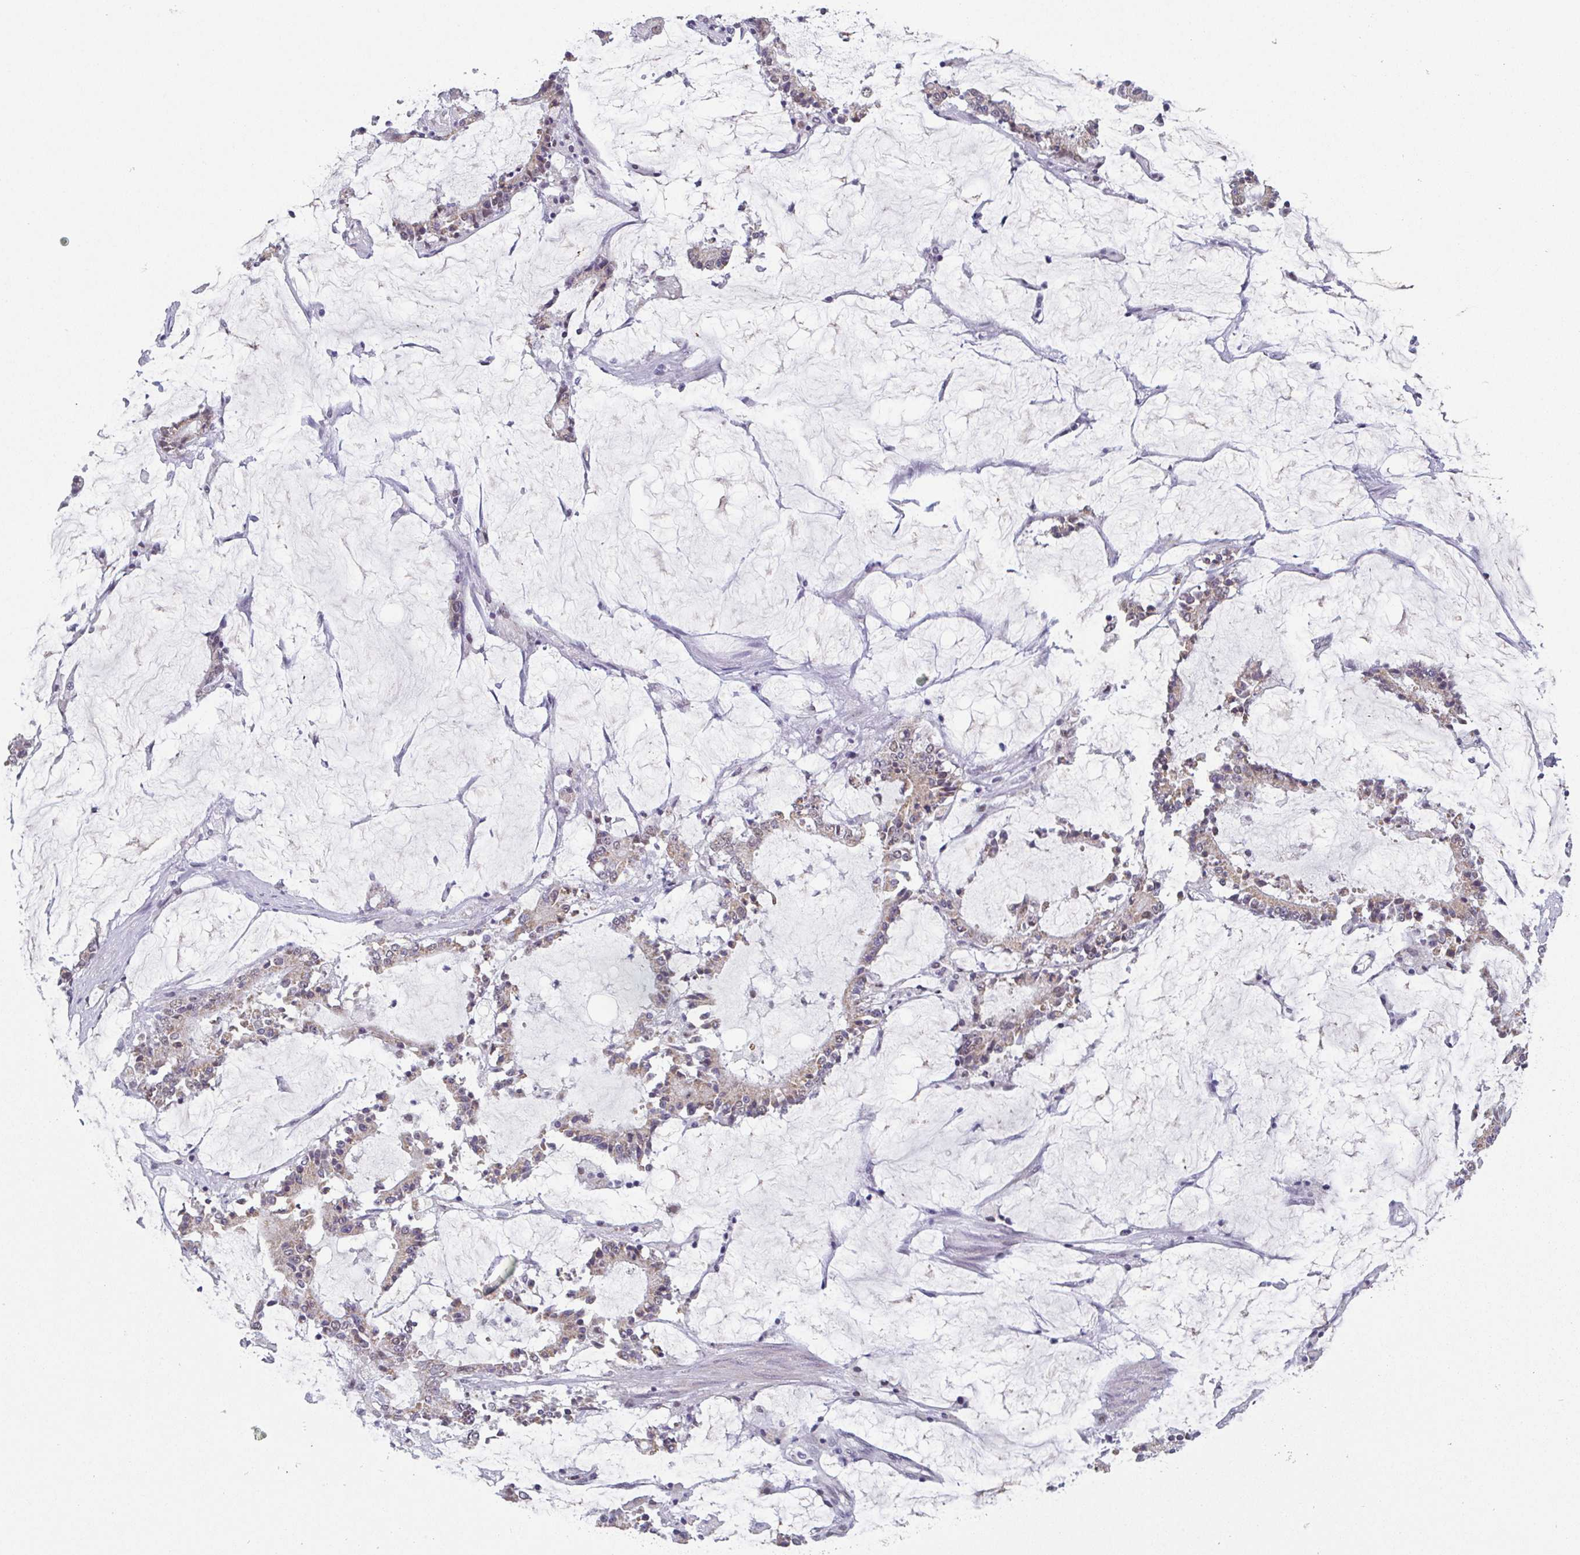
{"staining": {"intensity": "weak", "quantity": "25%-75%", "location": "cytoplasmic/membranous"}, "tissue": "stomach cancer", "cell_type": "Tumor cells", "image_type": "cancer", "snomed": [{"axis": "morphology", "description": "Adenocarcinoma, NOS"}, {"axis": "topography", "description": "Stomach, upper"}], "caption": "A high-resolution photomicrograph shows immunohistochemistry (IHC) staining of stomach adenocarcinoma, which displays weak cytoplasmic/membranous staining in about 25%-75% of tumor cells.", "gene": "EXOSC7", "patient": {"sex": "male", "age": 68}}